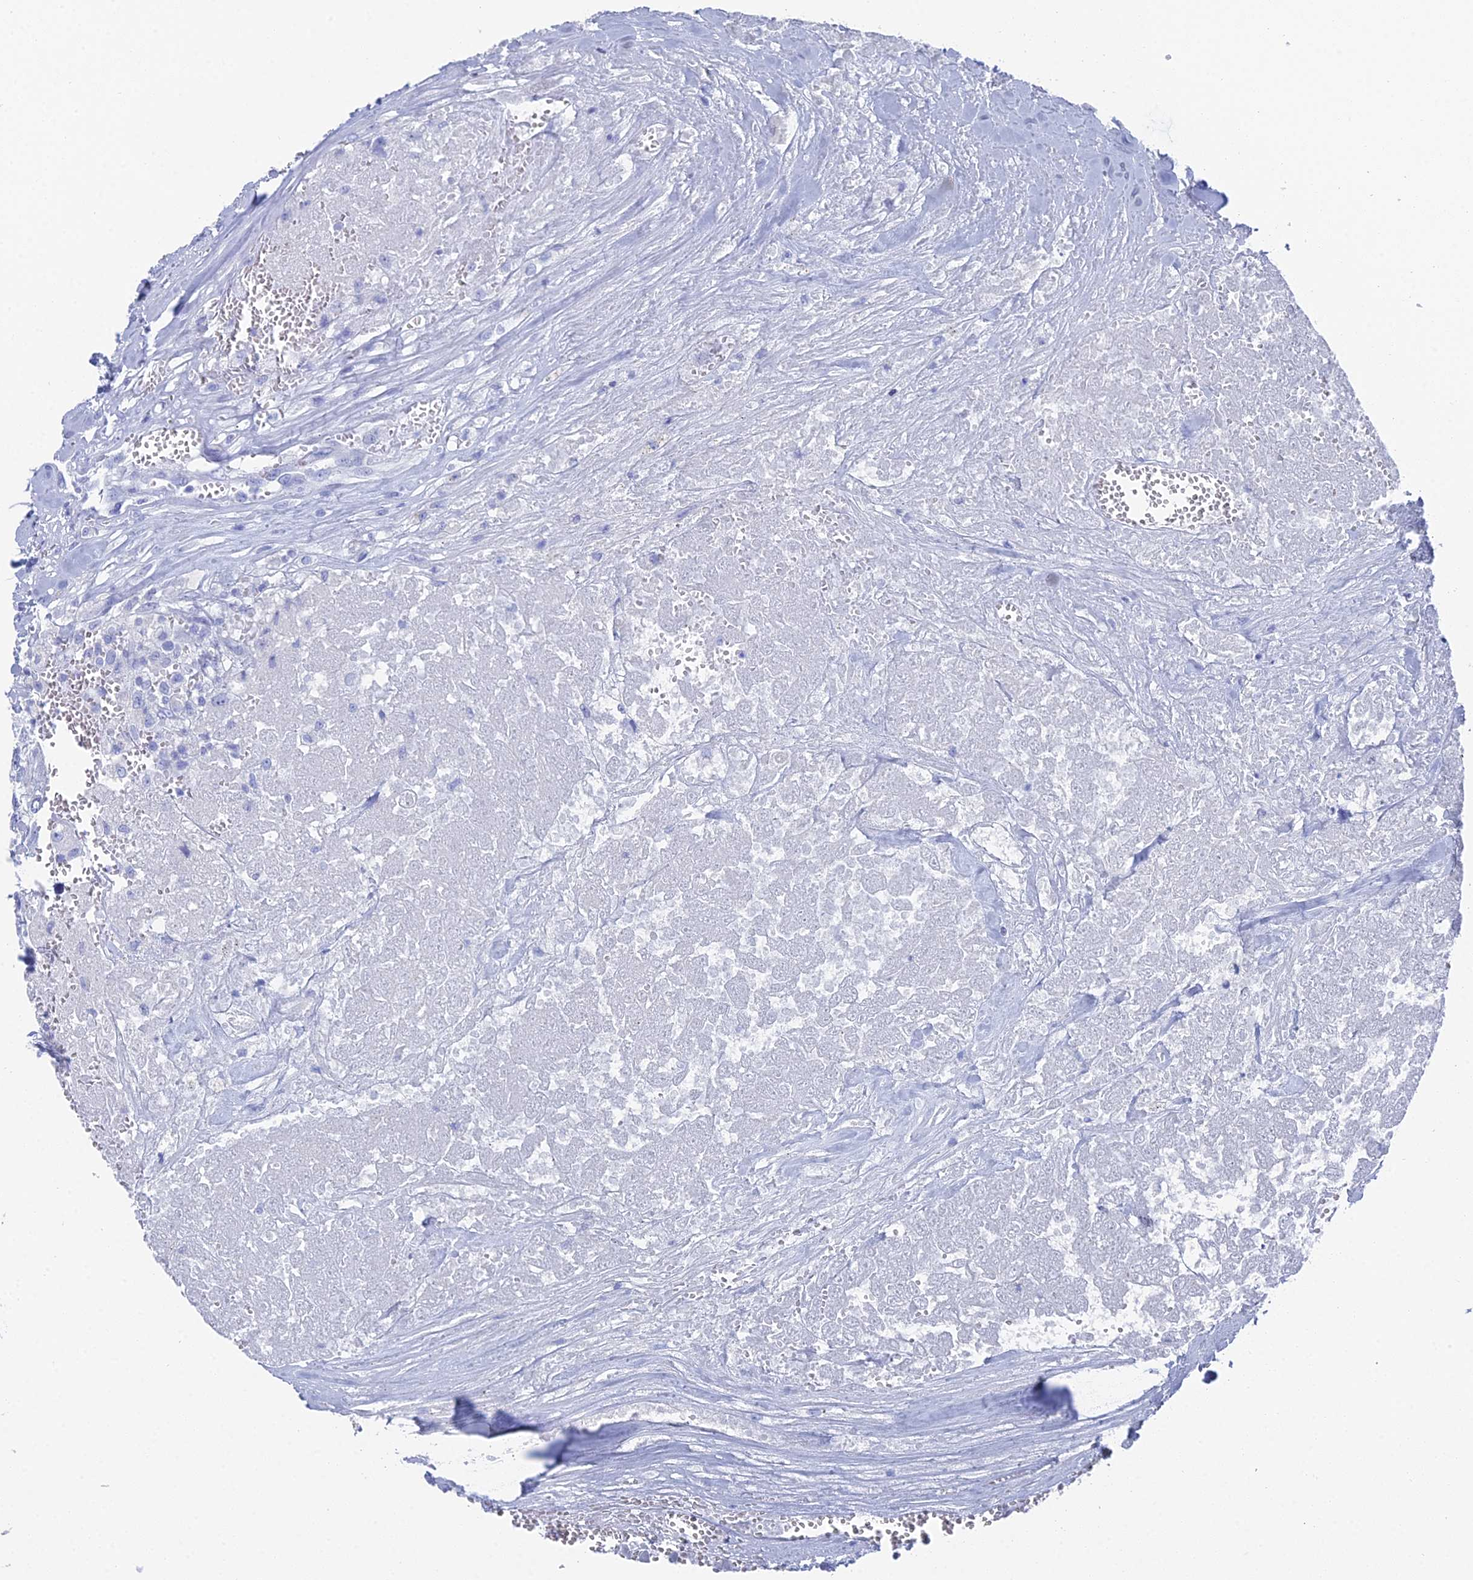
{"staining": {"intensity": "negative", "quantity": "none", "location": "none"}, "tissue": "testis cancer", "cell_type": "Tumor cells", "image_type": "cancer", "snomed": [{"axis": "morphology", "description": "Seminoma, NOS"}, {"axis": "morphology", "description": "Carcinoma, Embryonal, NOS"}, {"axis": "topography", "description": "Testis"}], "caption": "Immunohistochemical staining of human testis cancer shows no significant staining in tumor cells. (DAB (3,3'-diaminobenzidine) IHC, high magnification).", "gene": "ENPP3", "patient": {"sex": "male", "age": 29}}